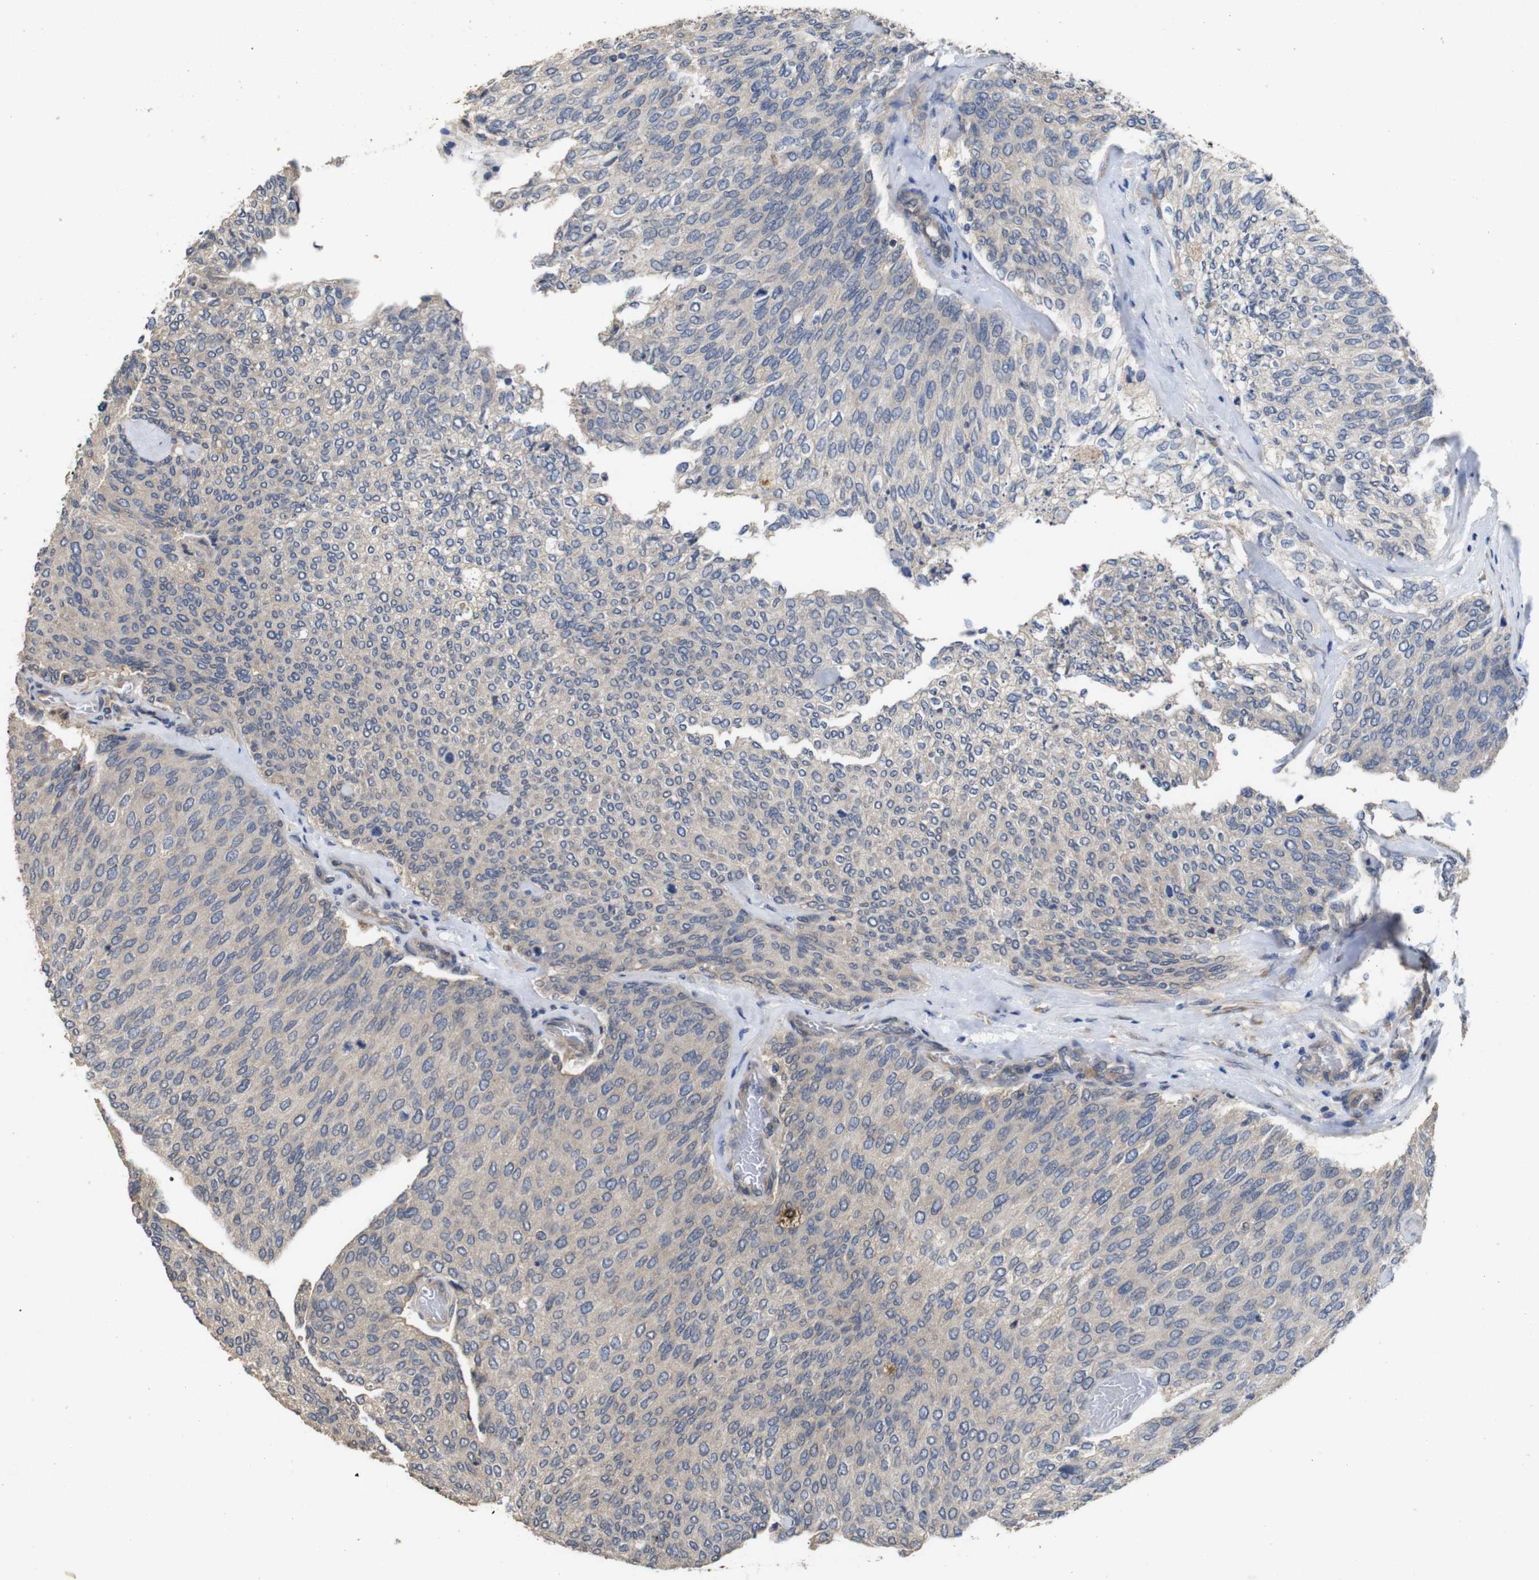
{"staining": {"intensity": "negative", "quantity": "none", "location": "none"}, "tissue": "urothelial cancer", "cell_type": "Tumor cells", "image_type": "cancer", "snomed": [{"axis": "morphology", "description": "Urothelial carcinoma, Low grade"}, {"axis": "topography", "description": "Urinary bladder"}], "caption": "The immunohistochemistry micrograph has no significant positivity in tumor cells of urothelial cancer tissue.", "gene": "ARHGAP24", "patient": {"sex": "female", "age": 79}}